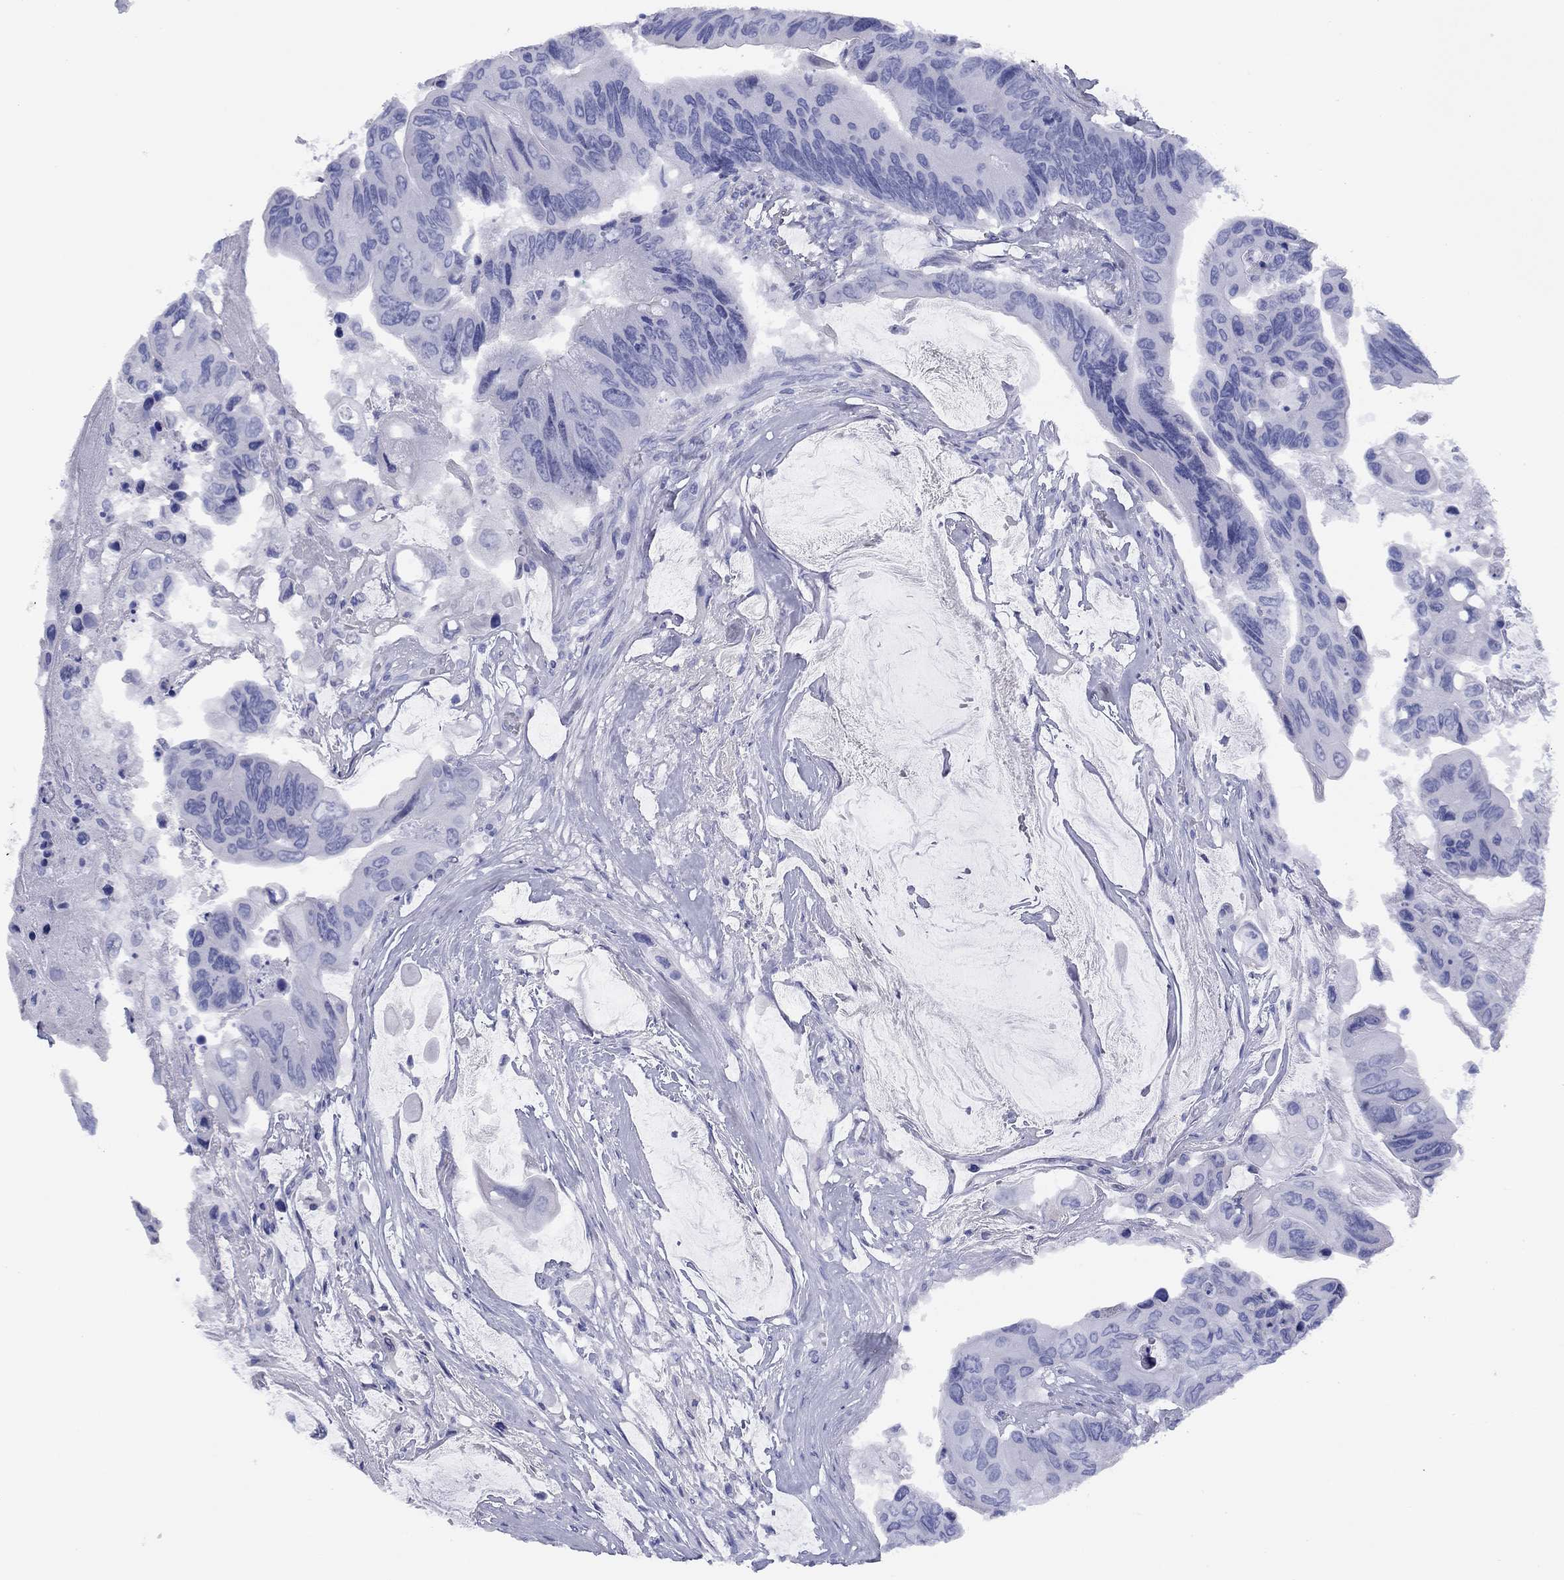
{"staining": {"intensity": "negative", "quantity": "none", "location": "none"}, "tissue": "colorectal cancer", "cell_type": "Tumor cells", "image_type": "cancer", "snomed": [{"axis": "morphology", "description": "Adenocarcinoma, NOS"}, {"axis": "topography", "description": "Rectum"}], "caption": "IHC histopathology image of human colorectal cancer (adenocarcinoma) stained for a protein (brown), which displays no positivity in tumor cells.", "gene": "TIGD4", "patient": {"sex": "male", "age": 63}}